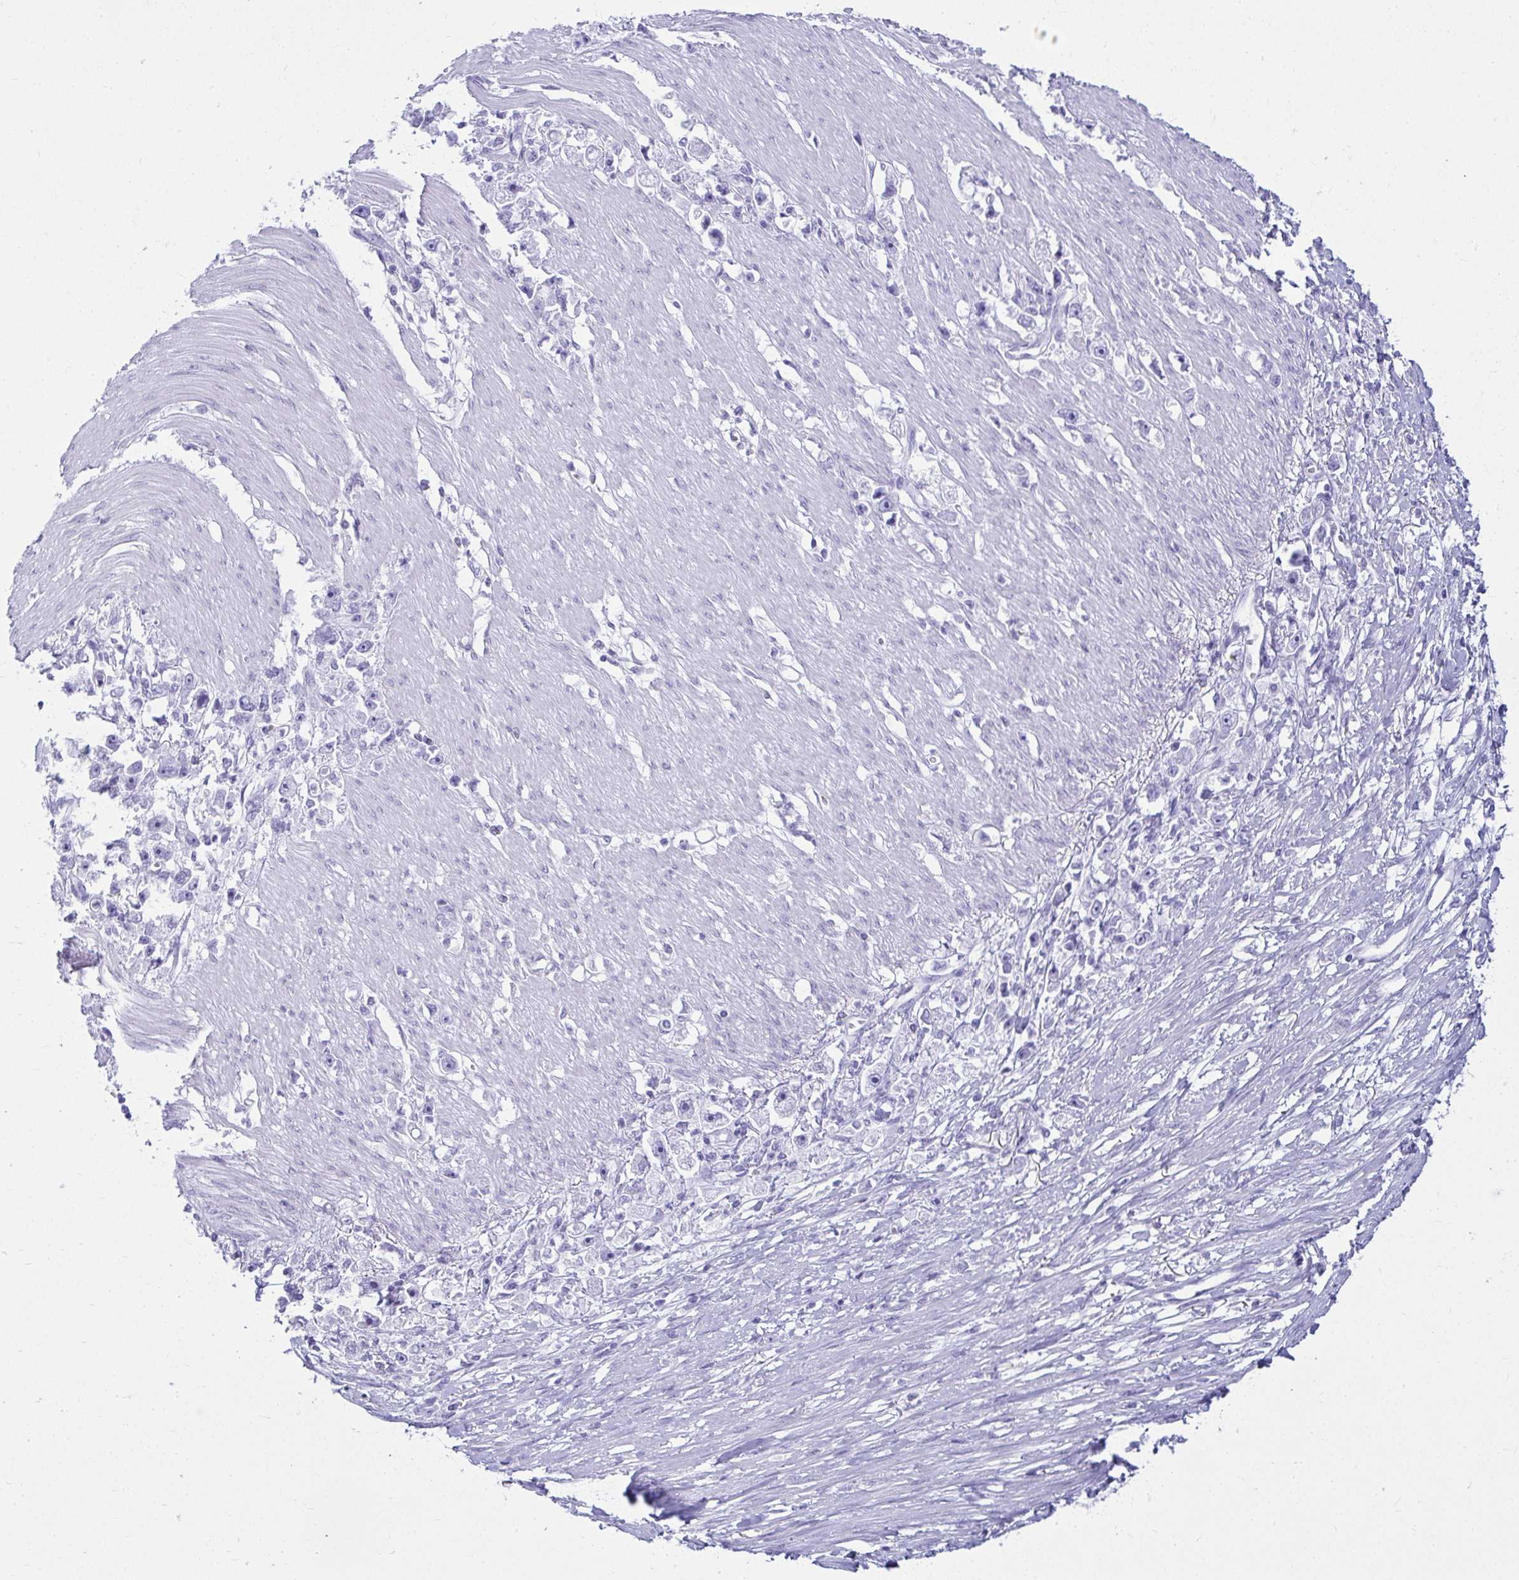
{"staining": {"intensity": "negative", "quantity": "none", "location": "none"}, "tissue": "stomach cancer", "cell_type": "Tumor cells", "image_type": "cancer", "snomed": [{"axis": "morphology", "description": "Adenocarcinoma, NOS"}, {"axis": "topography", "description": "Stomach"}], "caption": "Tumor cells show no significant protein staining in stomach cancer (adenocarcinoma).", "gene": "CLGN", "patient": {"sex": "female", "age": 59}}